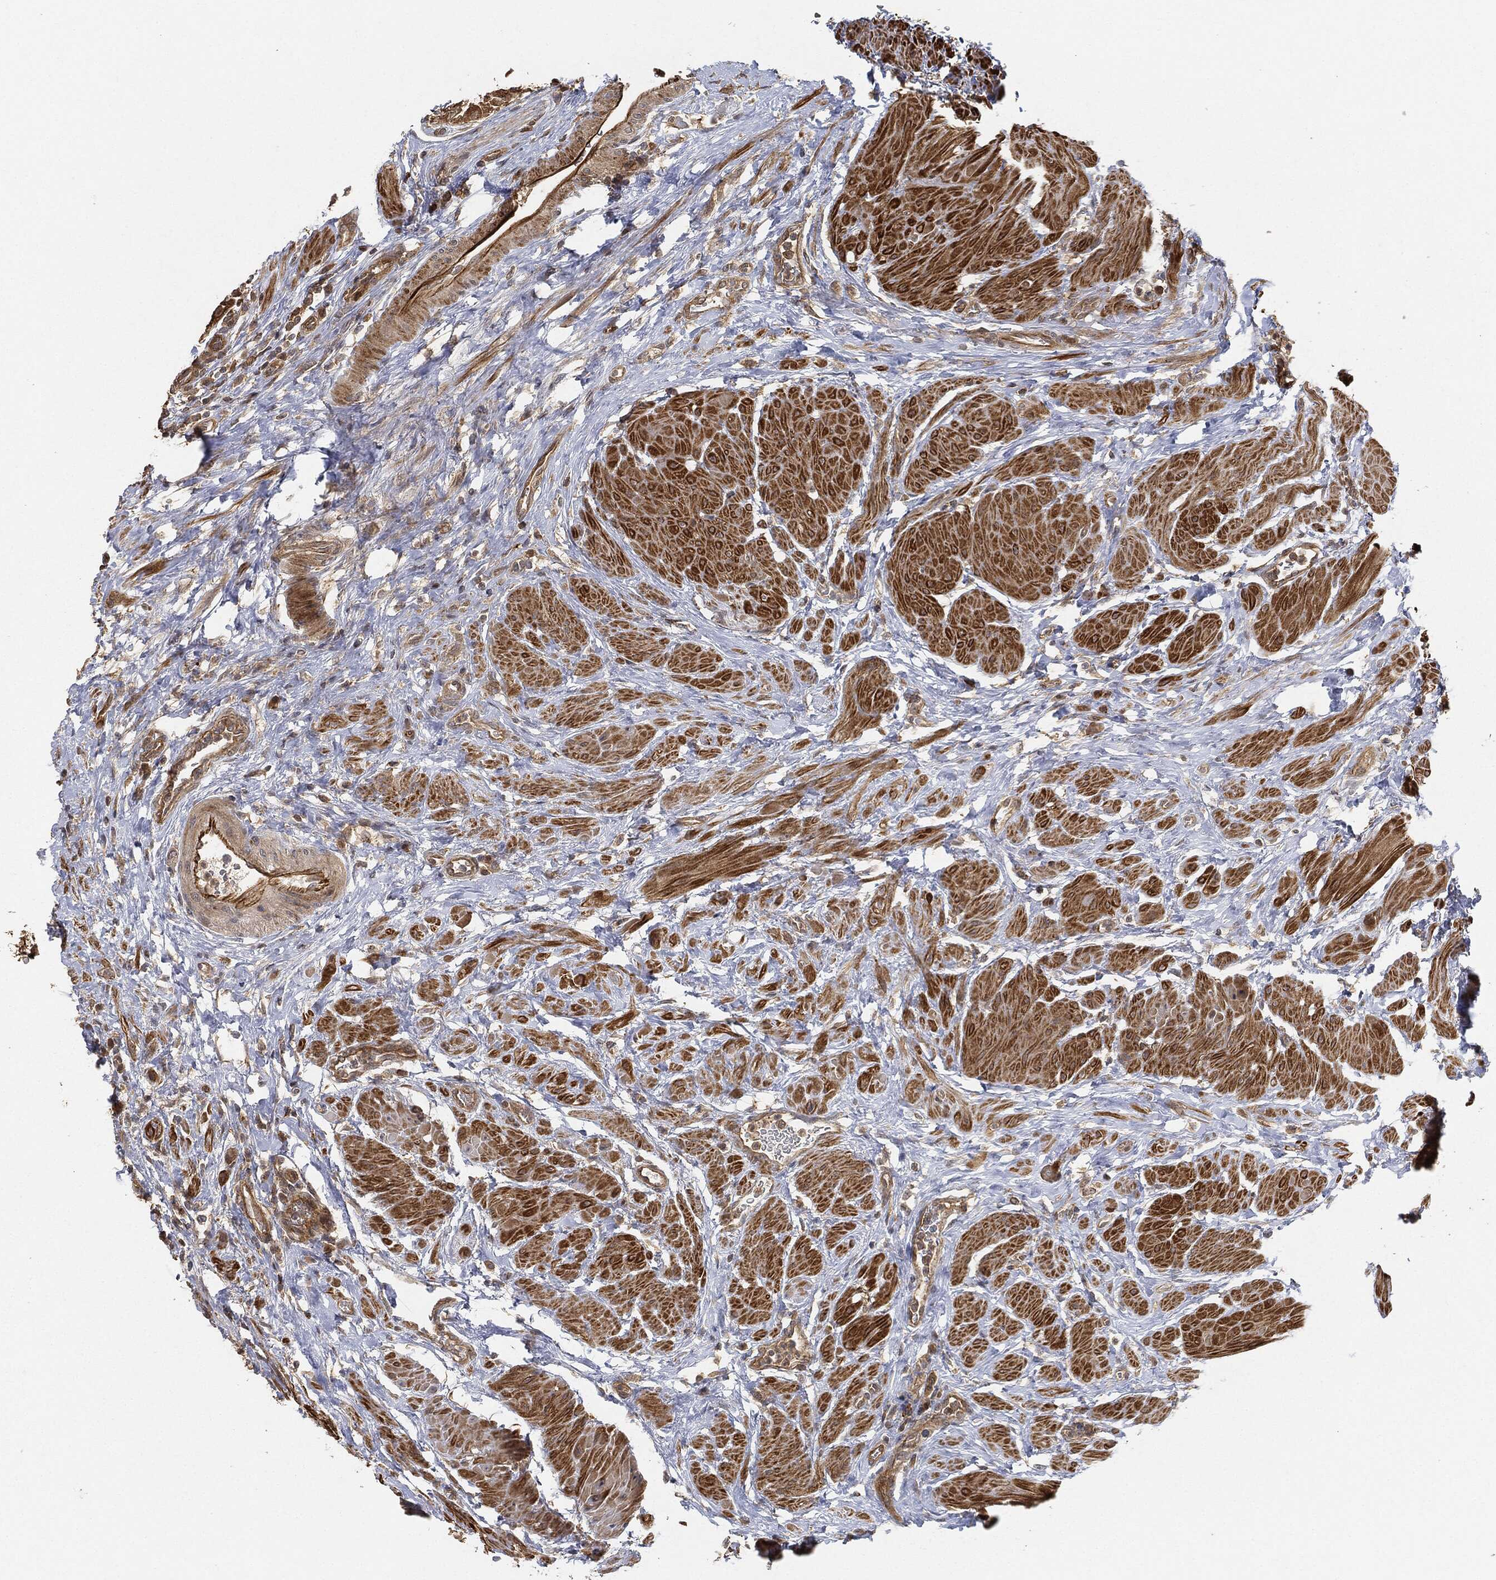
{"staining": {"intensity": "strong", "quantity": ">75%", "location": "cytoplasmic/membranous"}, "tissue": "urothelial cancer", "cell_type": "Tumor cells", "image_type": "cancer", "snomed": [{"axis": "morphology", "description": "Urothelial carcinoma, High grade"}, {"axis": "topography", "description": "Urinary bladder"}], "caption": "Urothelial cancer stained with immunohistochemistry (IHC) reveals strong cytoplasmic/membranous positivity in about >75% of tumor cells.", "gene": "TPT1", "patient": {"sex": "female", "age": 41}}